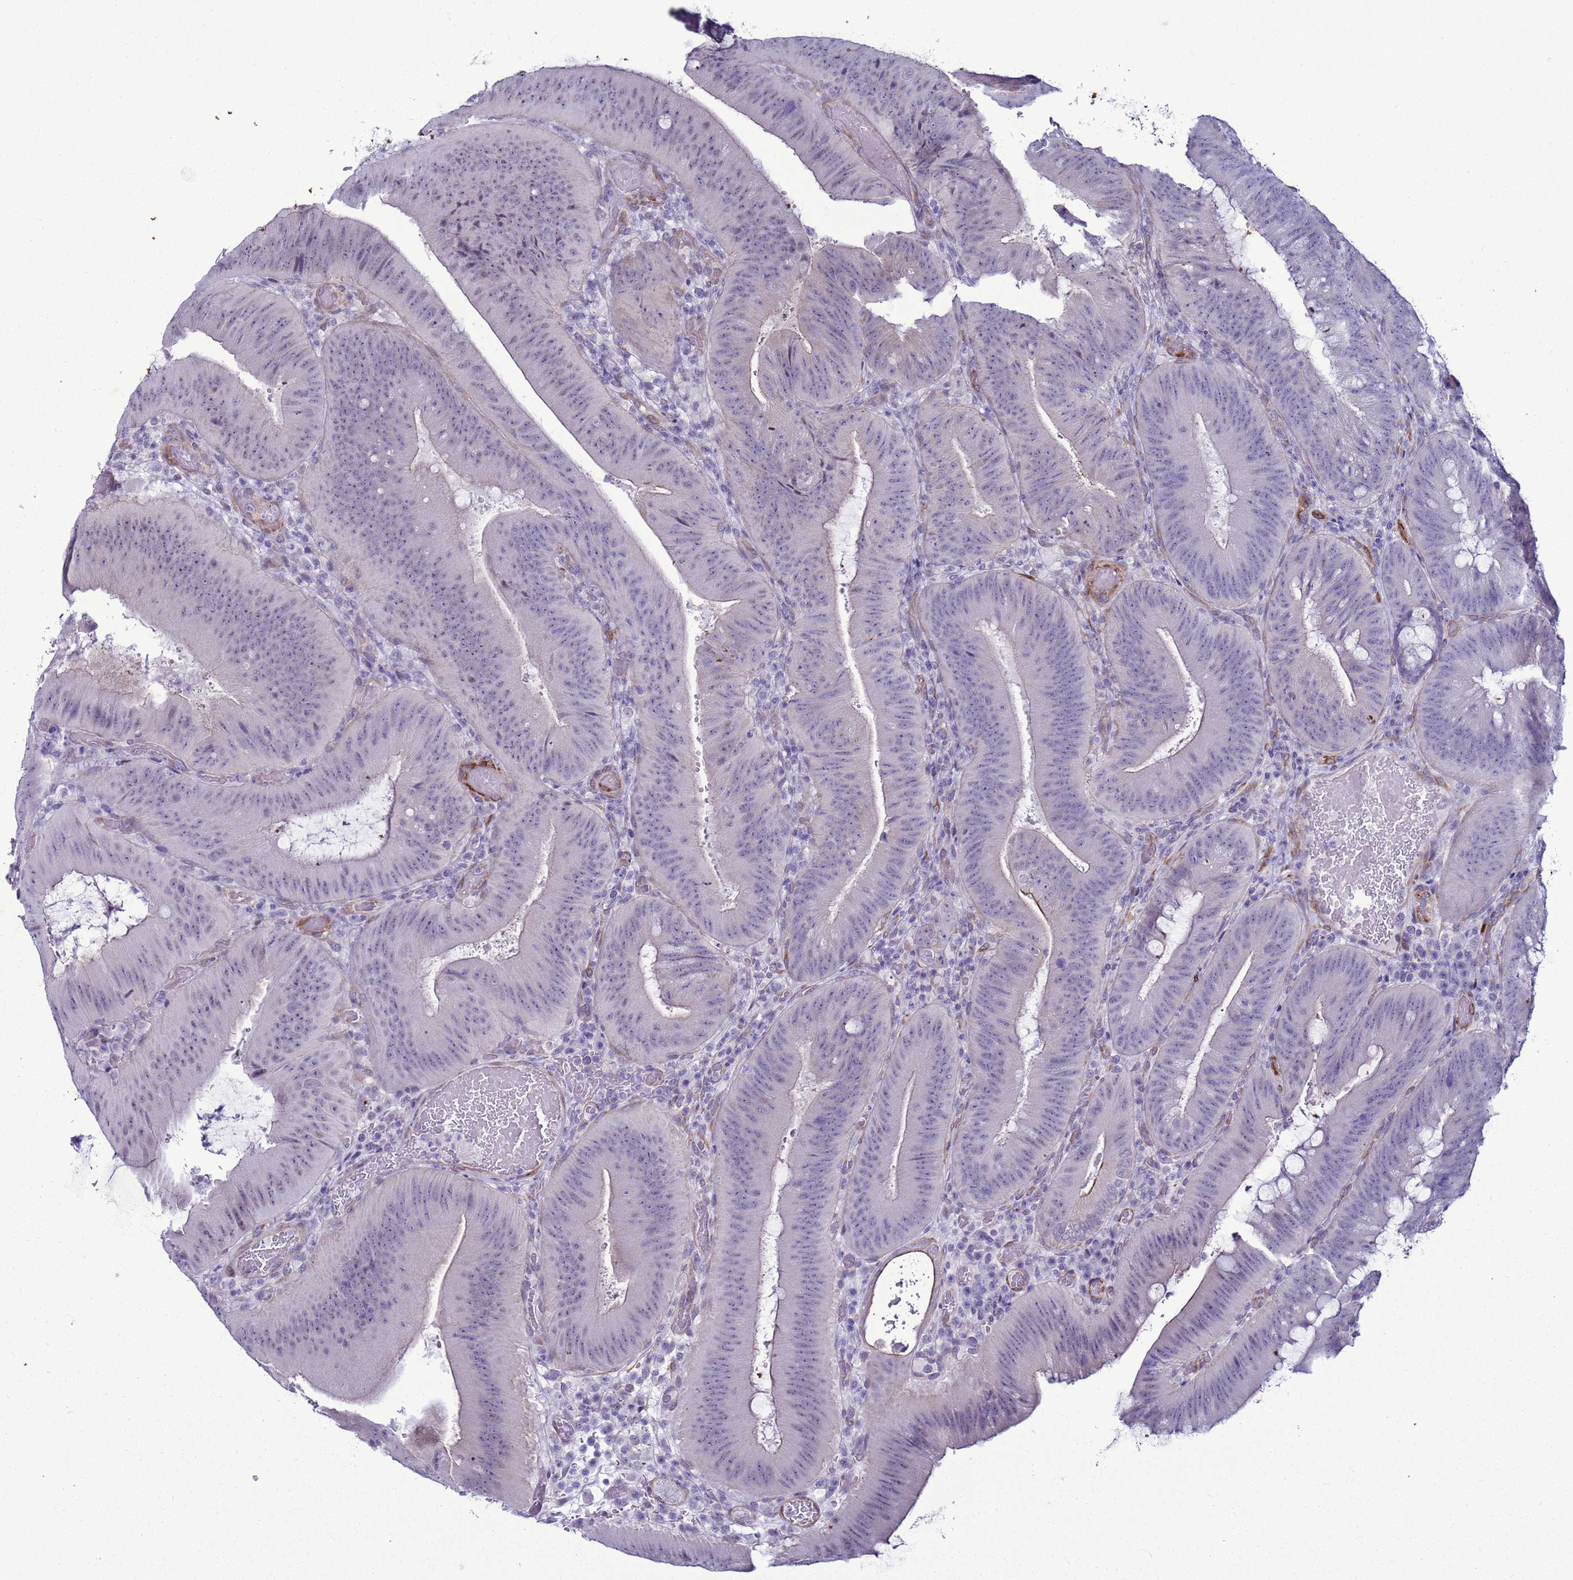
{"staining": {"intensity": "negative", "quantity": "none", "location": "none"}, "tissue": "colorectal cancer", "cell_type": "Tumor cells", "image_type": "cancer", "snomed": [{"axis": "morphology", "description": "Adenocarcinoma, NOS"}, {"axis": "topography", "description": "Colon"}], "caption": "Protein analysis of colorectal cancer (adenocarcinoma) demonstrates no significant expression in tumor cells.", "gene": "LRRC10B", "patient": {"sex": "female", "age": 43}}